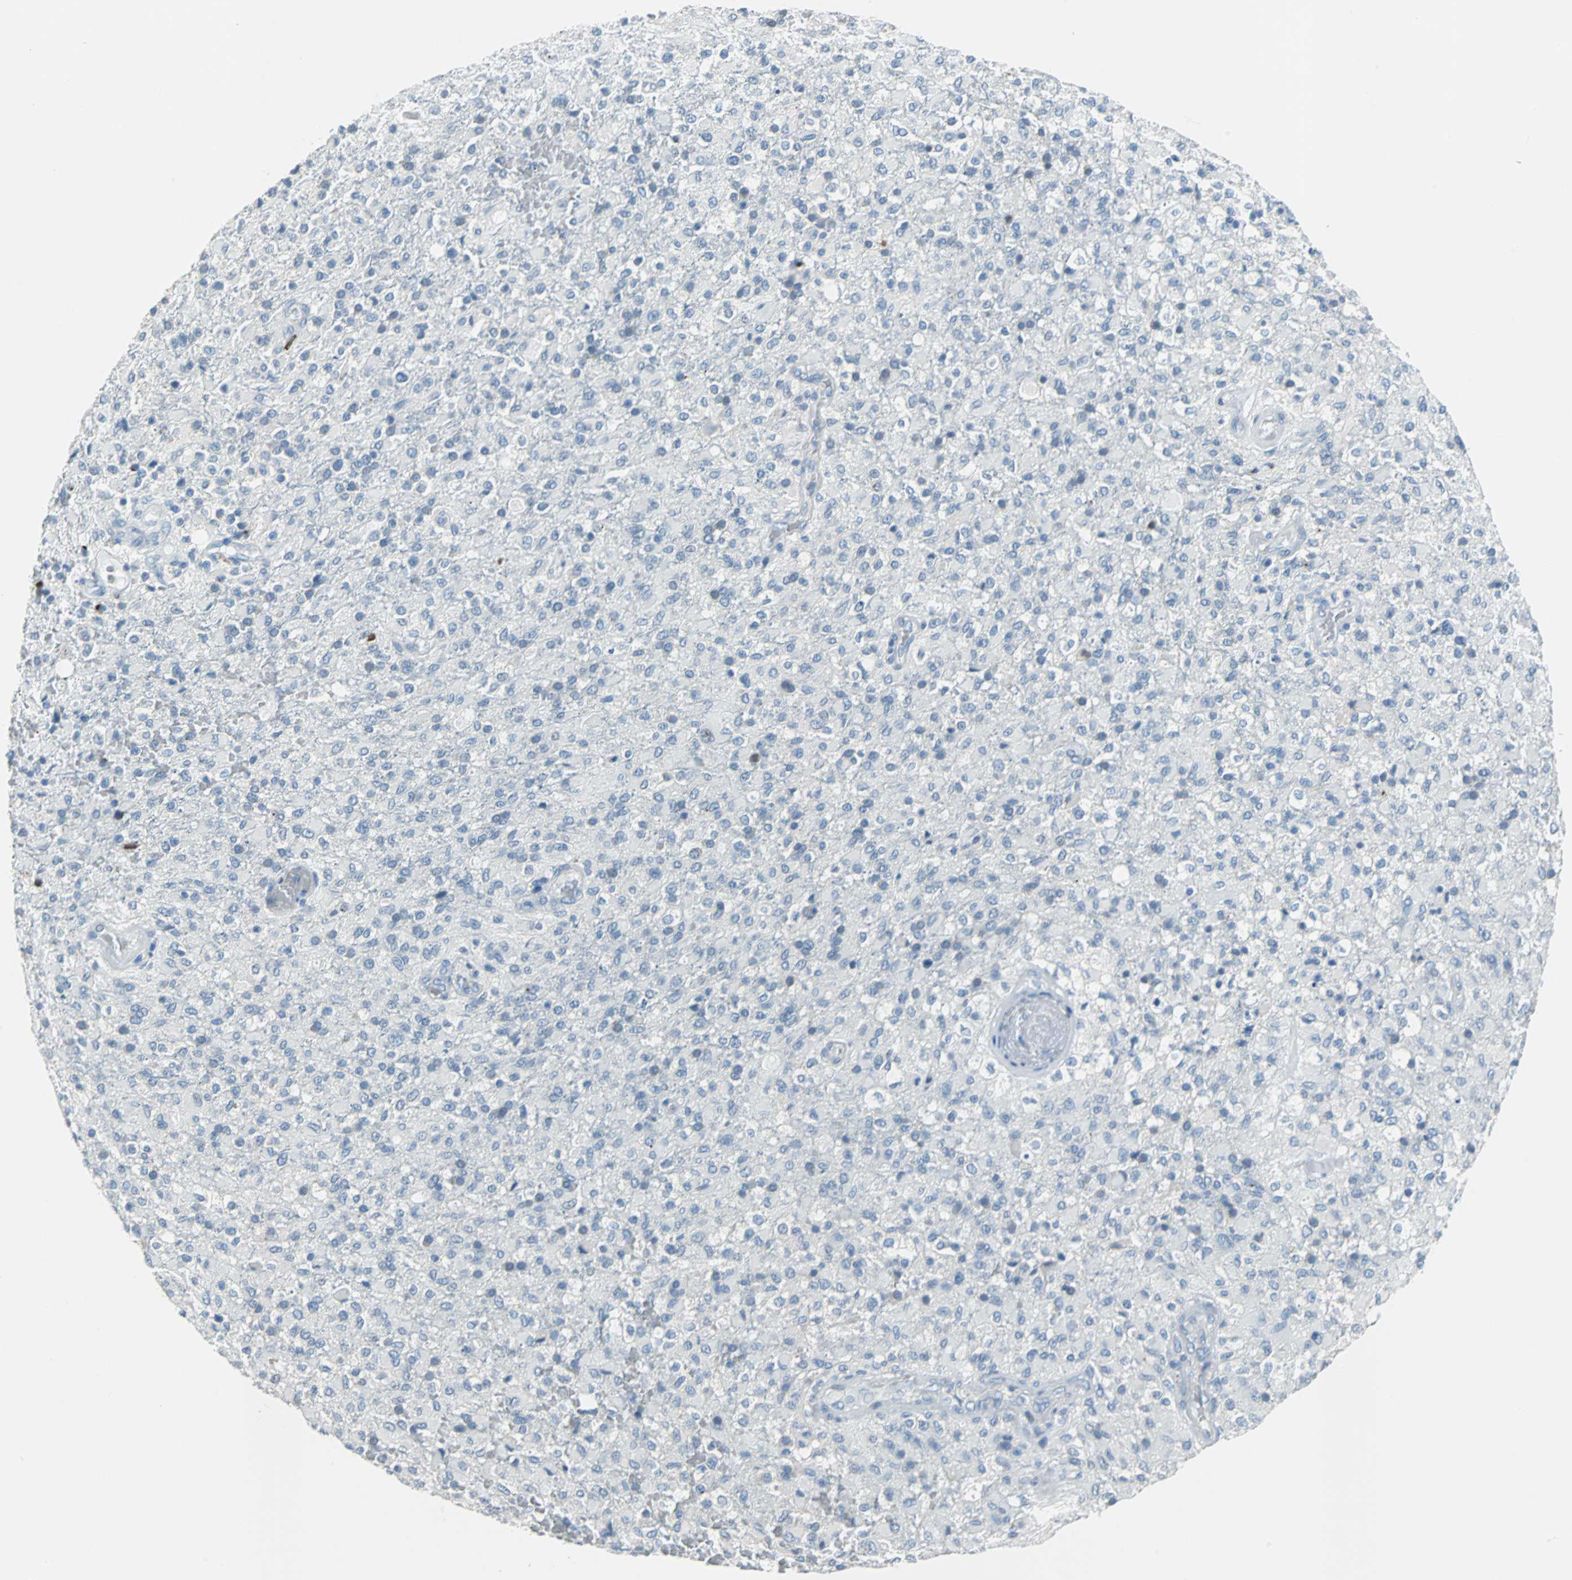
{"staining": {"intensity": "negative", "quantity": "none", "location": "none"}, "tissue": "glioma", "cell_type": "Tumor cells", "image_type": "cancer", "snomed": [{"axis": "morphology", "description": "Glioma, malignant, High grade"}, {"axis": "topography", "description": "Brain"}], "caption": "Micrograph shows no protein expression in tumor cells of glioma tissue. Nuclei are stained in blue.", "gene": "MUC7", "patient": {"sex": "male", "age": 71}}